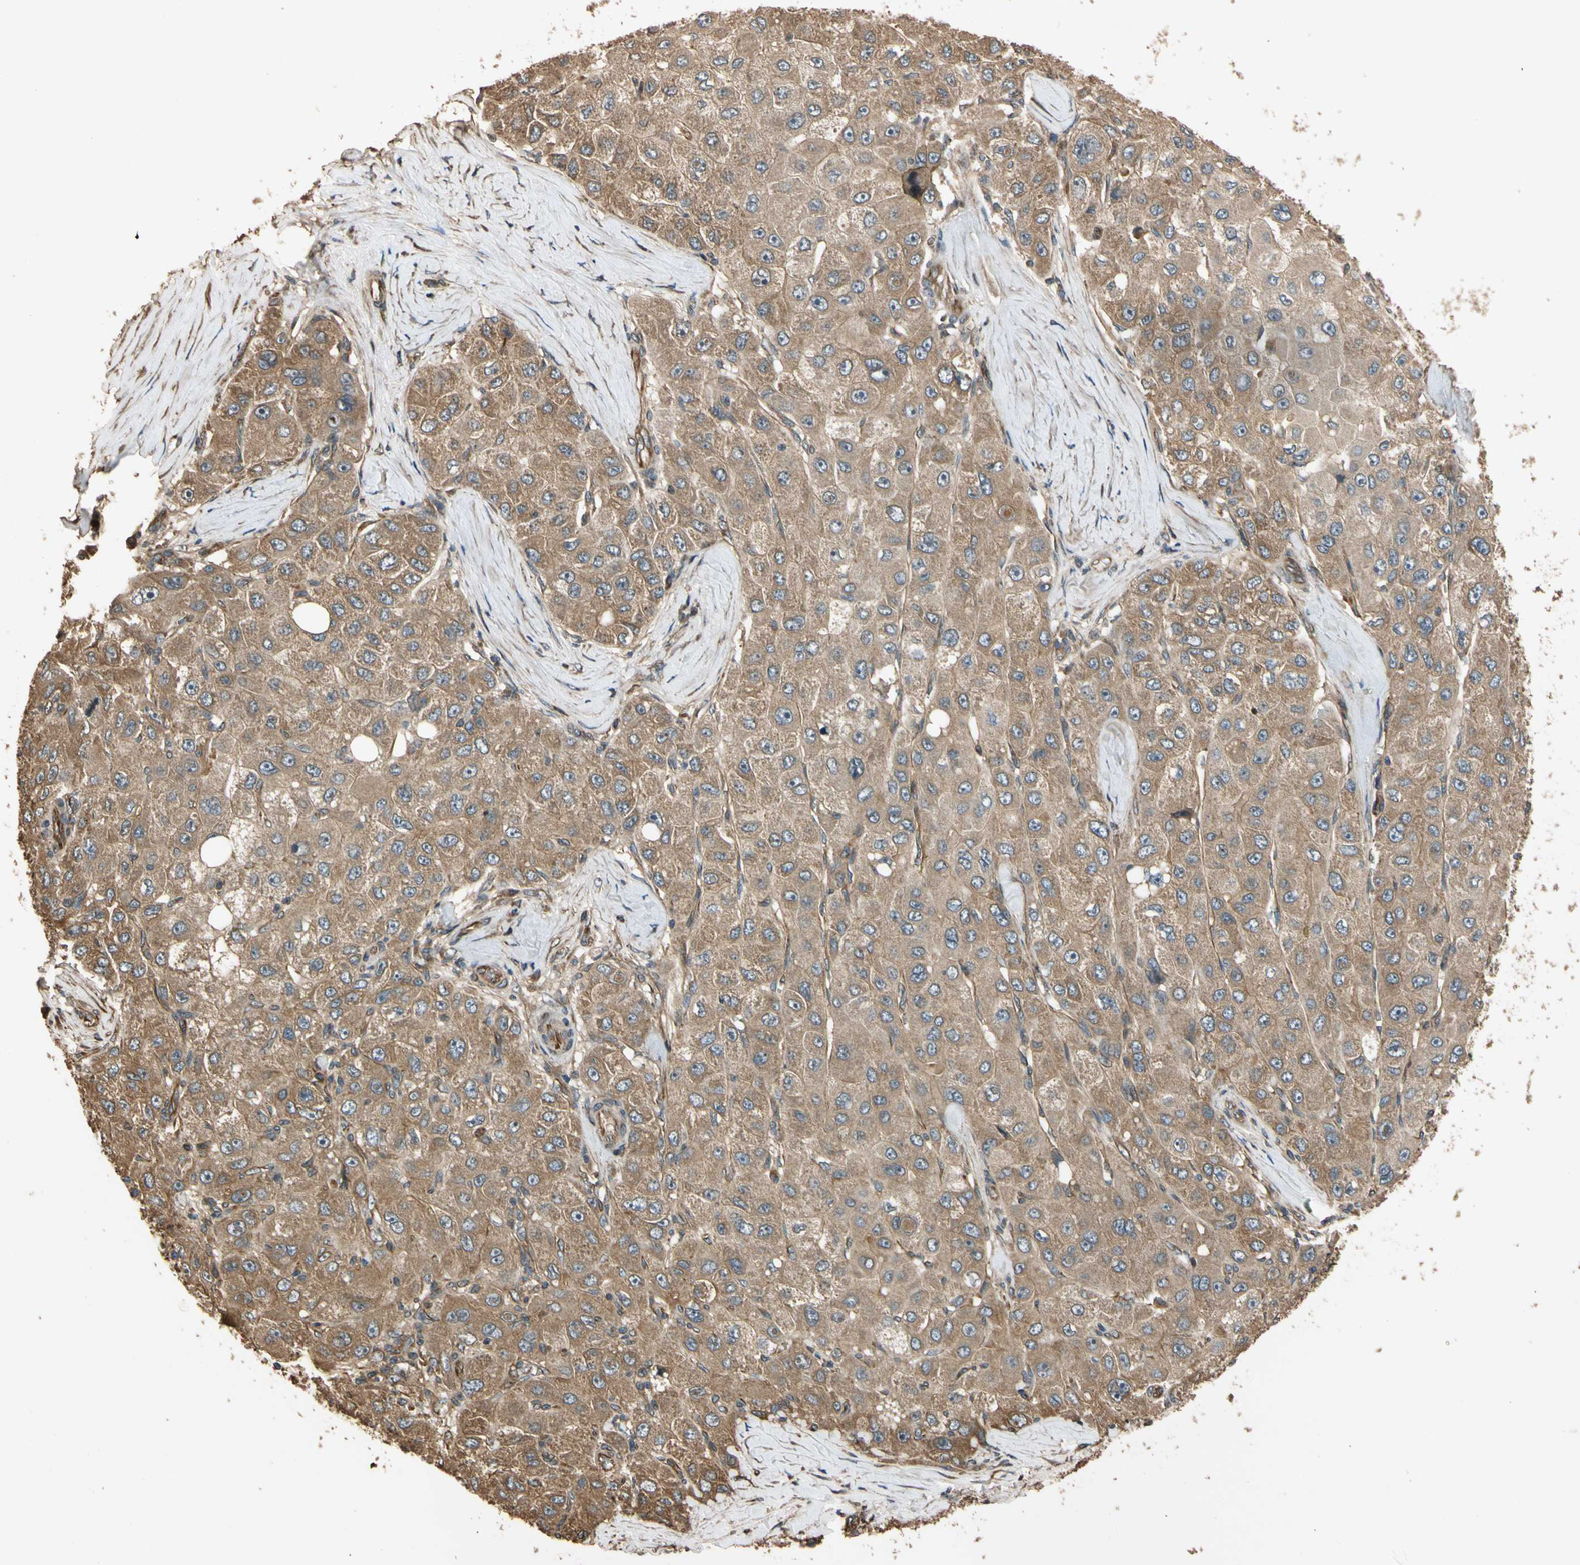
{"staining": {"intensity": "moderate", "quantity": ">75%", "location": "cytoplasmic/membranous"}, "tissue": "liver cancer", "cell_type": "Tumor cells", "image_type": "cancer", "snomed": [{"axis": "morphology", "description": "Carcinoma, Hepatocellular, NOS"}, {"axis": "topography", "description": "Liver"}], "caption": "A brown stain labels moderate cytoplasmic/membranous expression of a protein in human hepatocellular carcinoma (liver) tumor cells.", "gene": "MGRN1", "patient": {"sex": "male", "age": 80}}